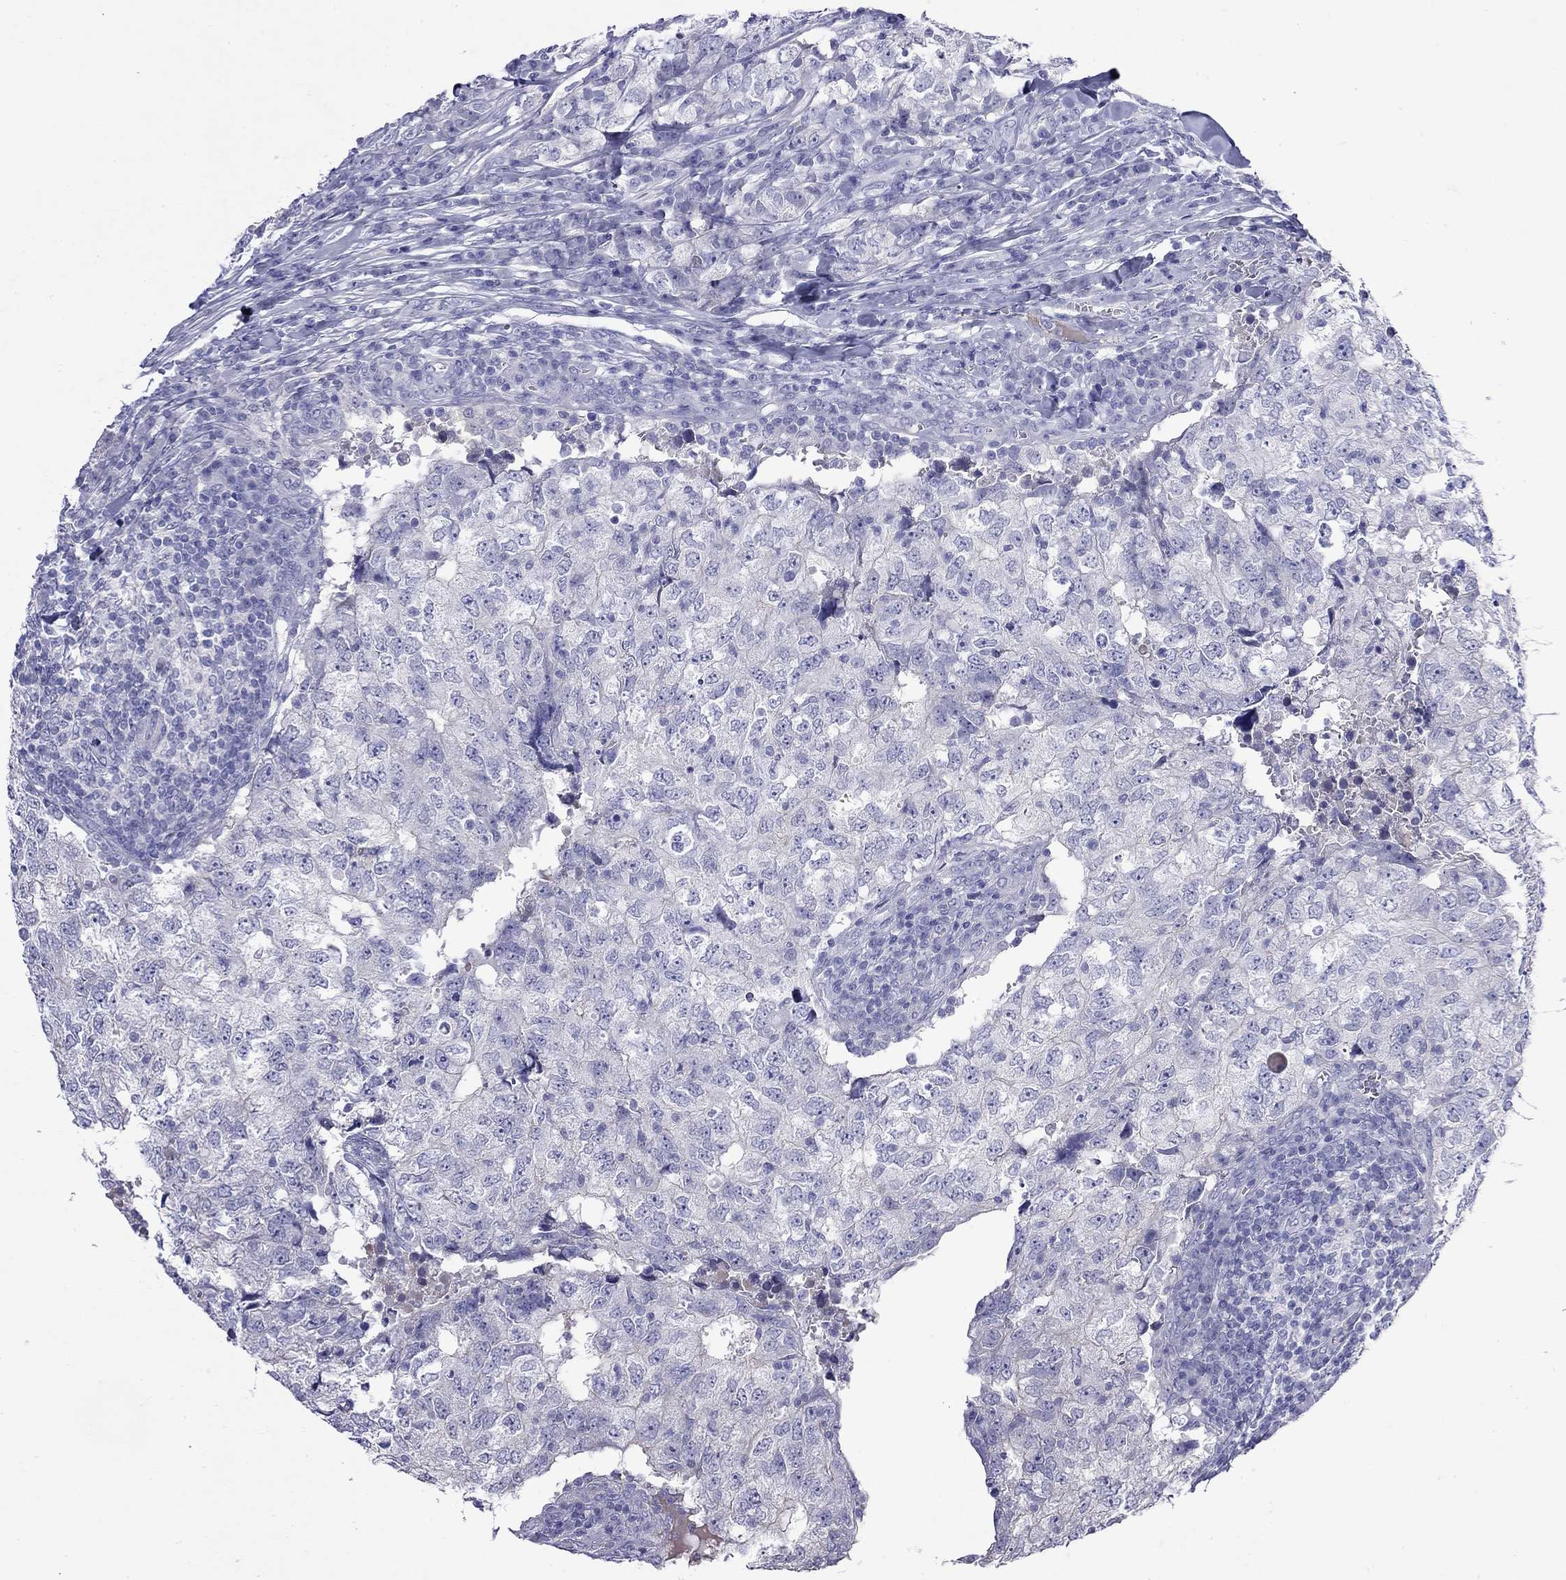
{"staining": {"intensity": "negative", "quantity": "none", "location": "none"}, "tissue": "breast cancer", "cell_type": "Tumor cells", "image_type": "cancer", "snomed": [{"axis": "morphology", "description": "Duct carcinoma"}, {"axis": "topography", "description": "Breast"}], "caption": "Immunohistochemical staining of breast cancer (invasive ductal carcinoma) displays no significant positivity in tumor cells. Nuclei are stained in blue.", "gene": "GNAT3", "patient": {"sex": "female", "age": 30}}